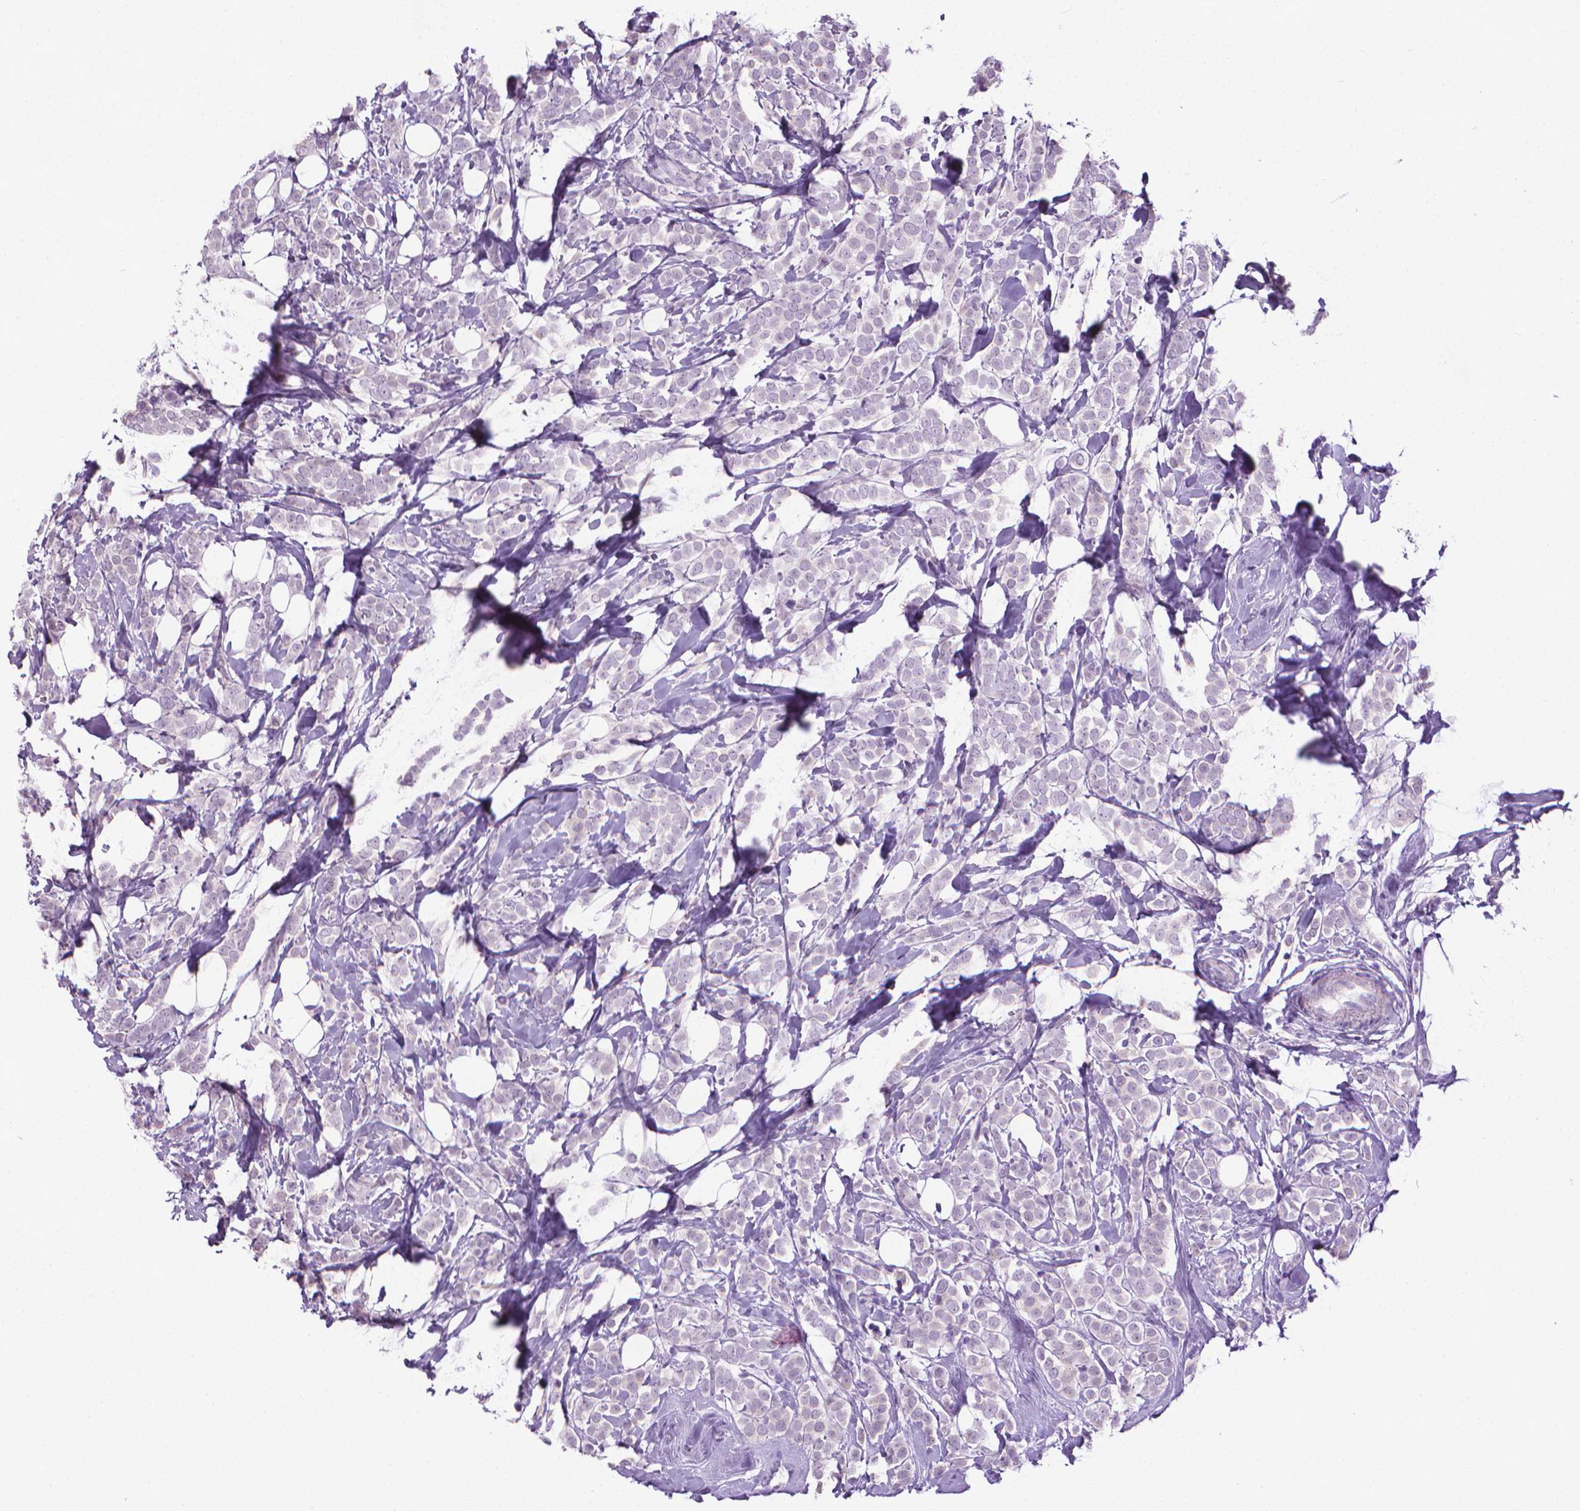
{"staining": {"intensity": "negative", "quantity": "none", "location": "none"}, "tissue": "breast cancer", "cell_type": "Tumor cells", "image_type": "cancer", "snomed": [{"axis": "morphology", "description": "Lobular carcinoma"}, {"axis": "topography", "description": "Breast"}], "caption": "This is an immunohistochemistry (IHC) histopathology image of breast lobular carcinoma. There is no positivity in tumor cells.", "gene": "DNAI7", "patient": {"sex": "female", "age": 49}}